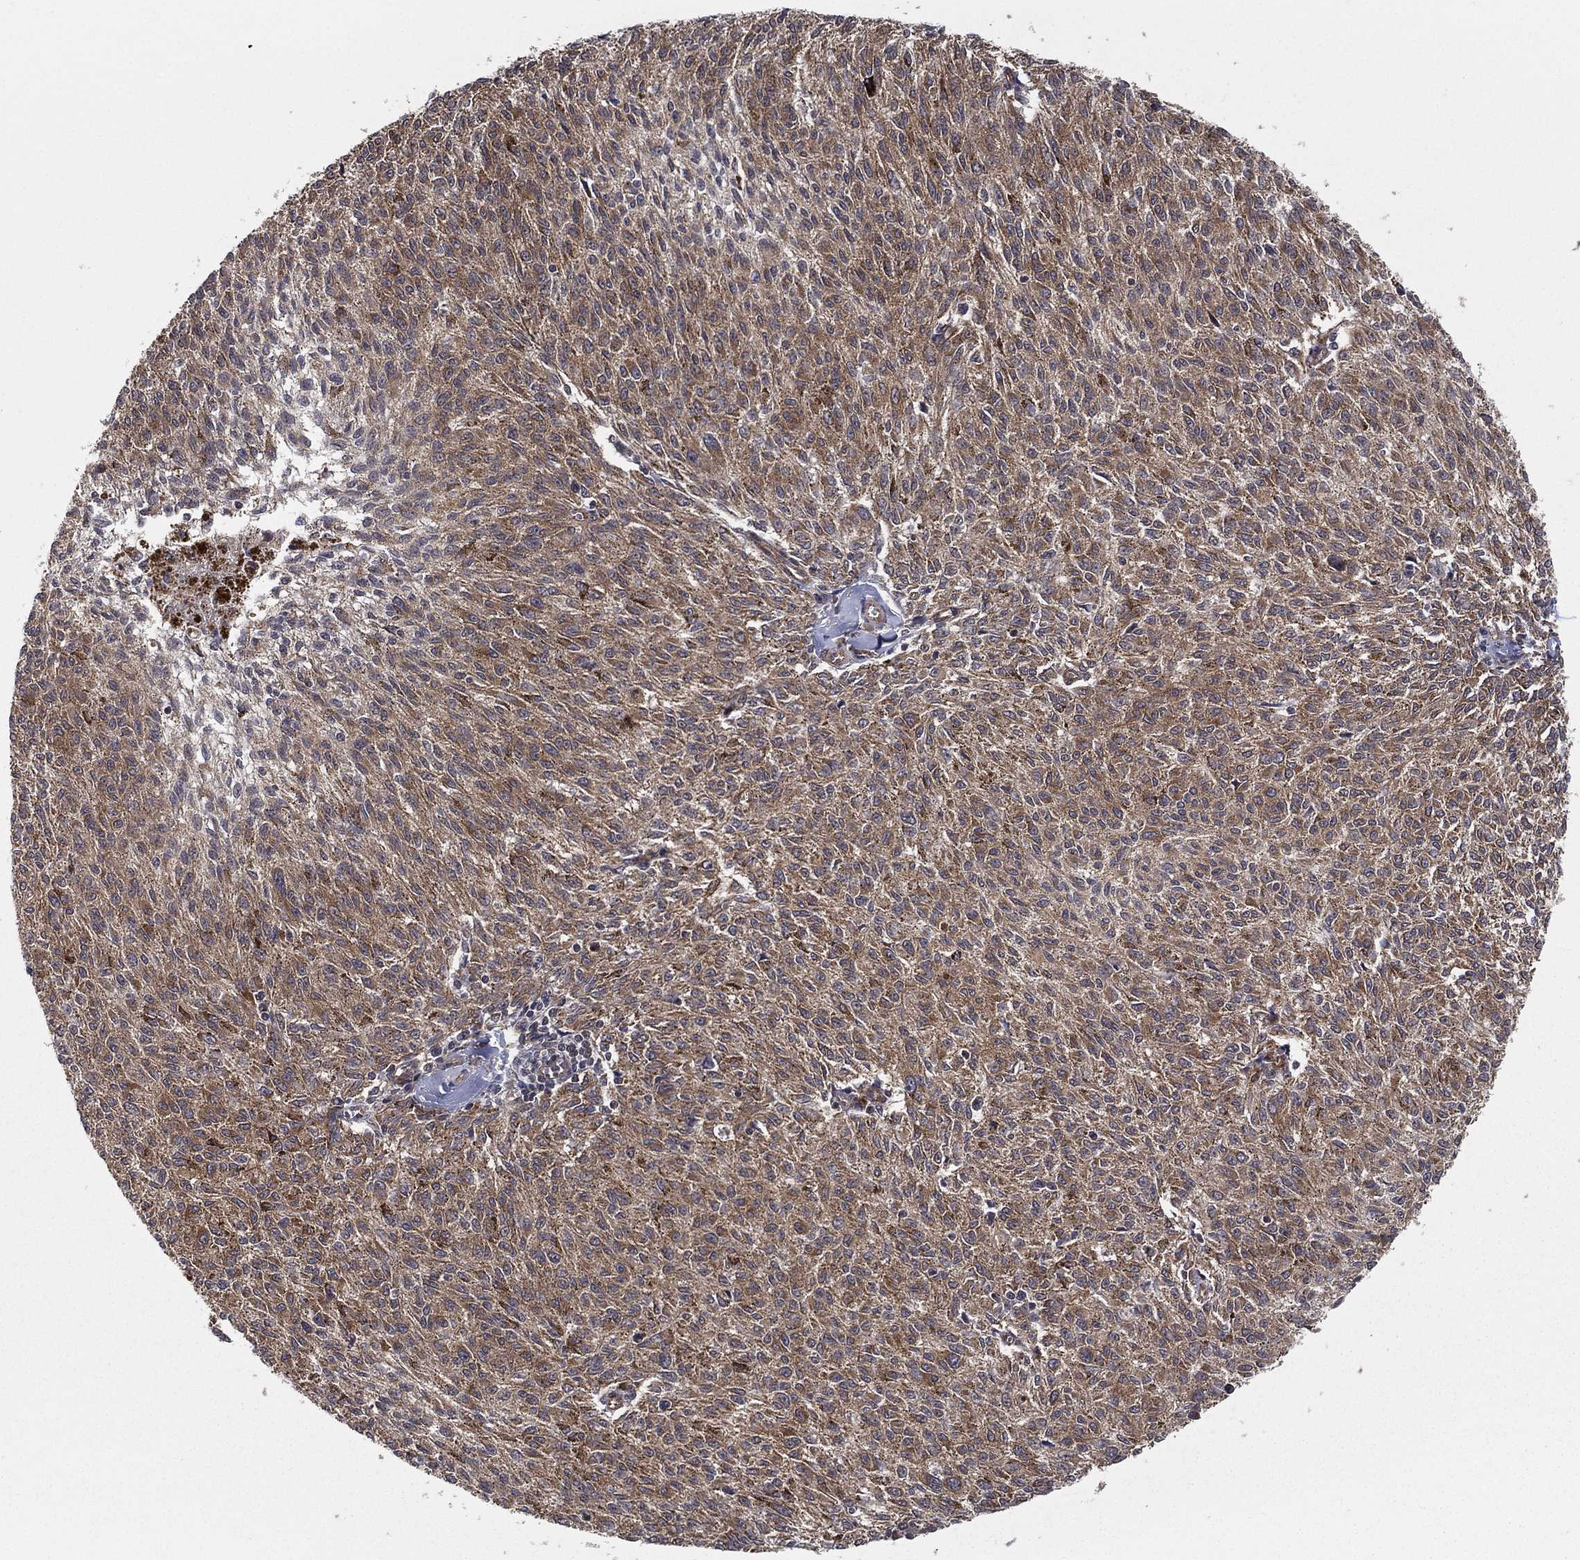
{"staining": {"intensity": "moderate", "quantity": ">75%", "location": "cytoplasmic/membranous"}, "tissue": "melanoma", "cell_type": "Tumor cells", "image_type": "cancer", "snomed": [{"axis": "morphology", "description": "Malignant melanoma, NOS"}, {"axis": "topography", "description": "Skin"}], "caption": "Approximately >75% of tumor cells in human melanoma show moderate cytoplasmic/membranous protein staining as visualized by brown immunohistochemical staining.", "gene": "UACA", "patient": {"sex": "female", "age": 72}}